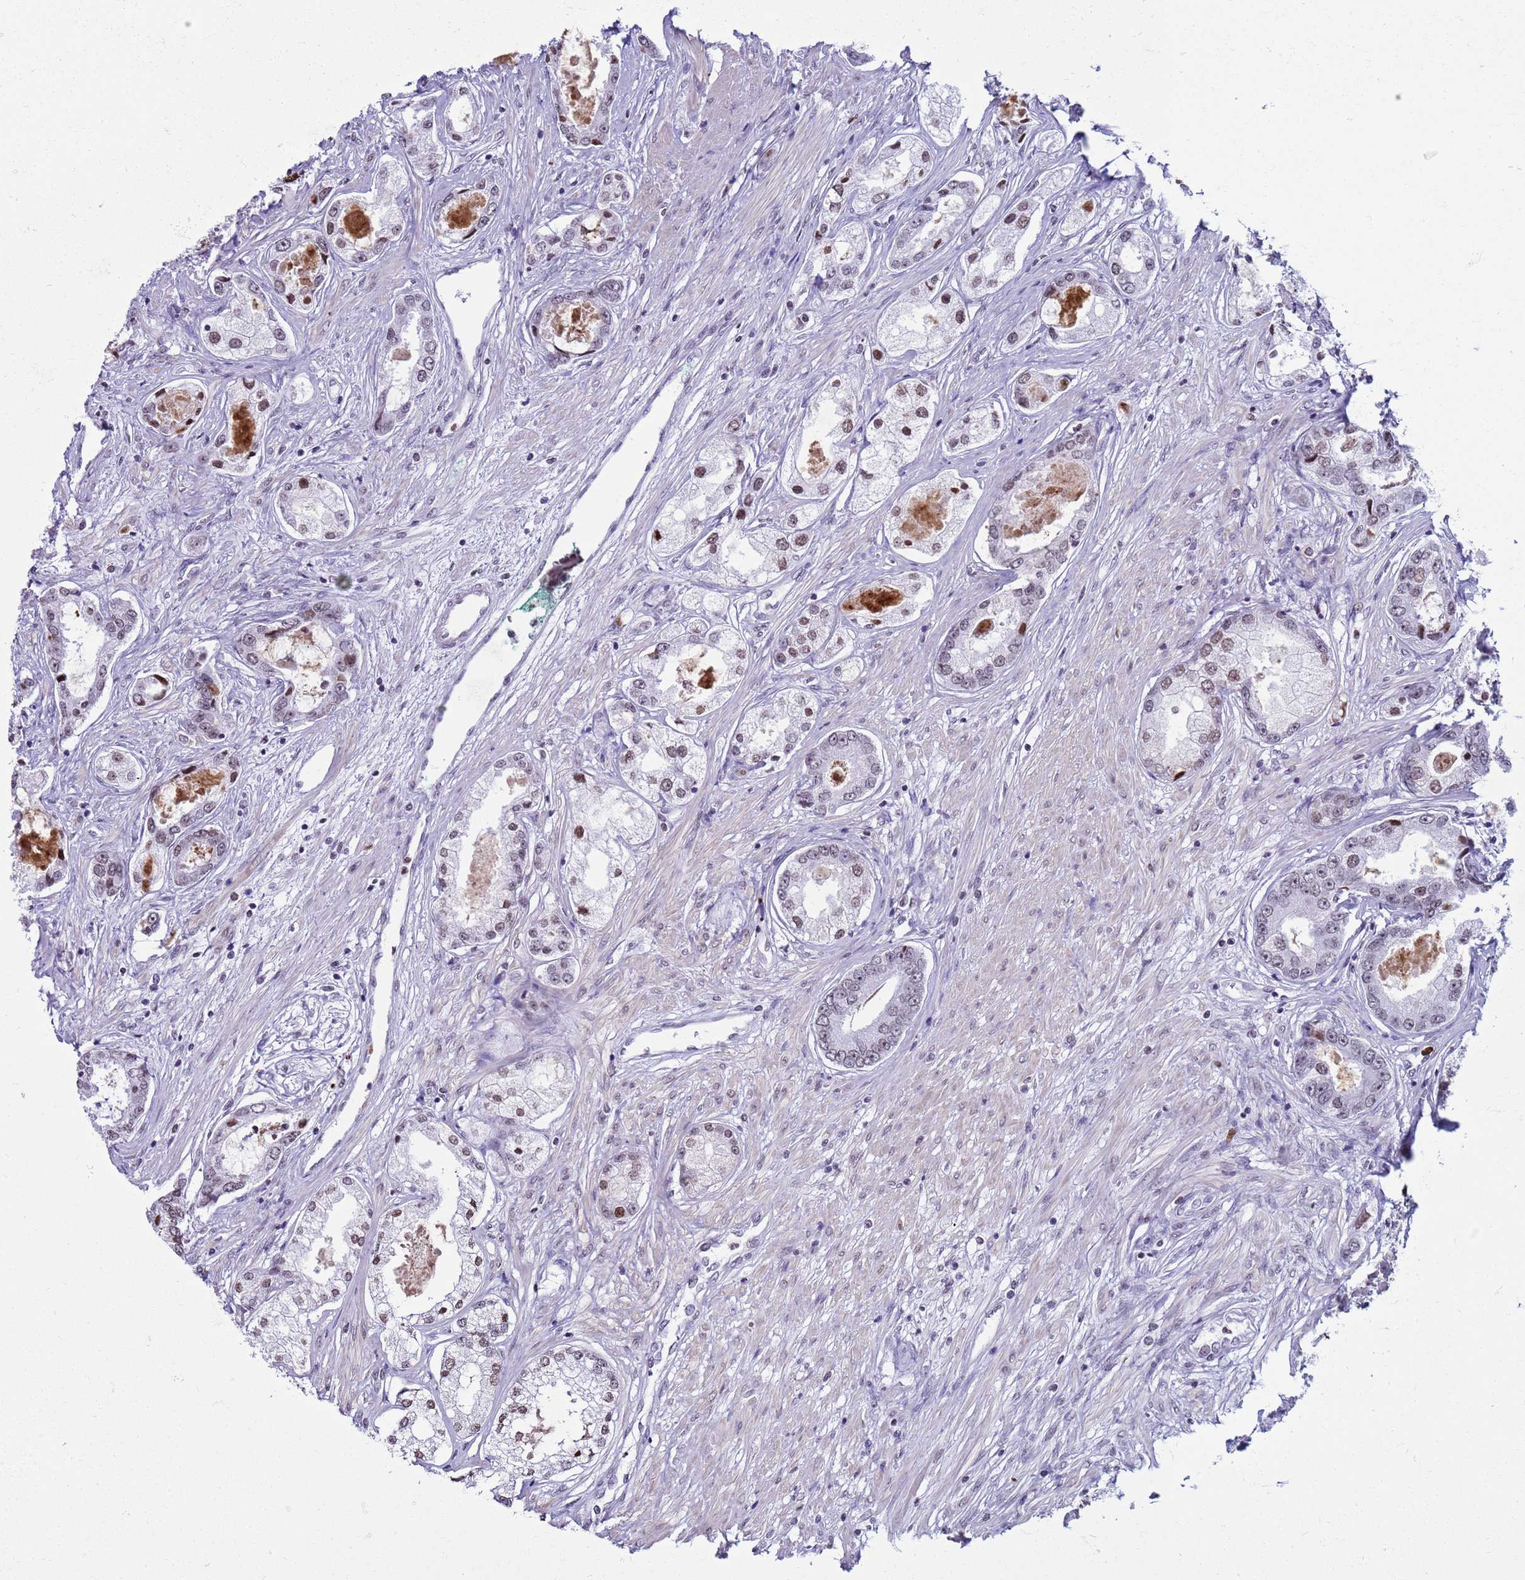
{"staining": {"intensity": "weak", "quantity": "25%-75%", "location": "nuclear"}, "tissue": "prostate cancer", "cell_type": "Tumor cells", "image_type": "cancer", "snomed": [{"axis": "morphology", "description": "Adenocarcinoma, Low grade"}, {"axis": "topography", "description": "Prostate"}], "caption": "This is a micrograph of IHC staining of prostate cancer, which shows weak expression in the nuclear of tumor cells.", "gene": "H4C8", "patient": {"sex": "male", "age": 68}}